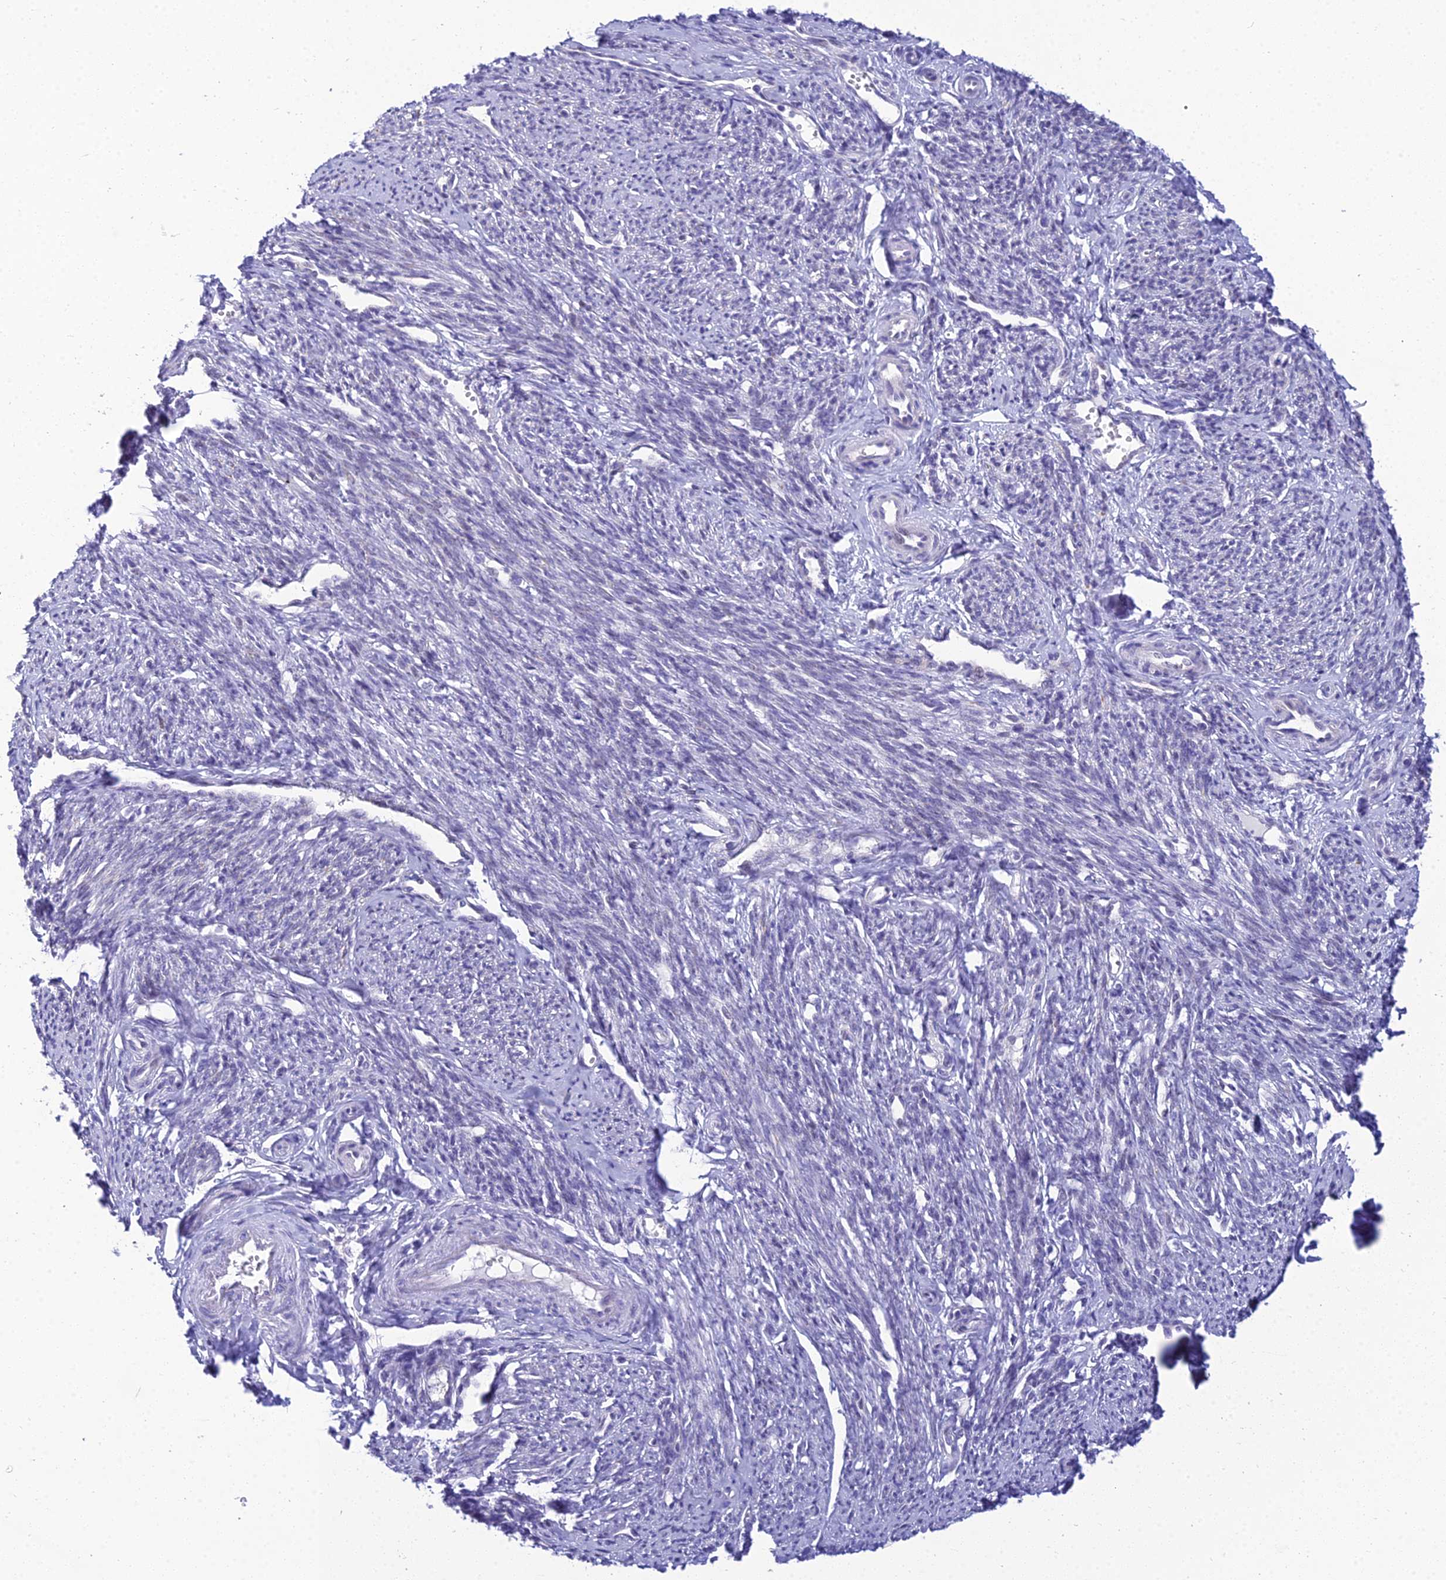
{"staining": {"intensity": "negative", "quantity": "none", "location": "none"}, "tissue": "smooth muscle", "cell_type": "Smooth muscle cells", "image_type": "normal", "snomed": [{"axis": "morphology", "description": "Normal tissue, NOS"}, {"axis": "topography", "description": "Smooth muscle"}, {"axis": "topography", "description": "Uterus"}], "caption": "Smooth muscle stained for a protein using immunohistochemistry shows no expression smooth muscle cells.", "gene": "ZMIZ1", "patient": {"sex": "female", "age": 59}}